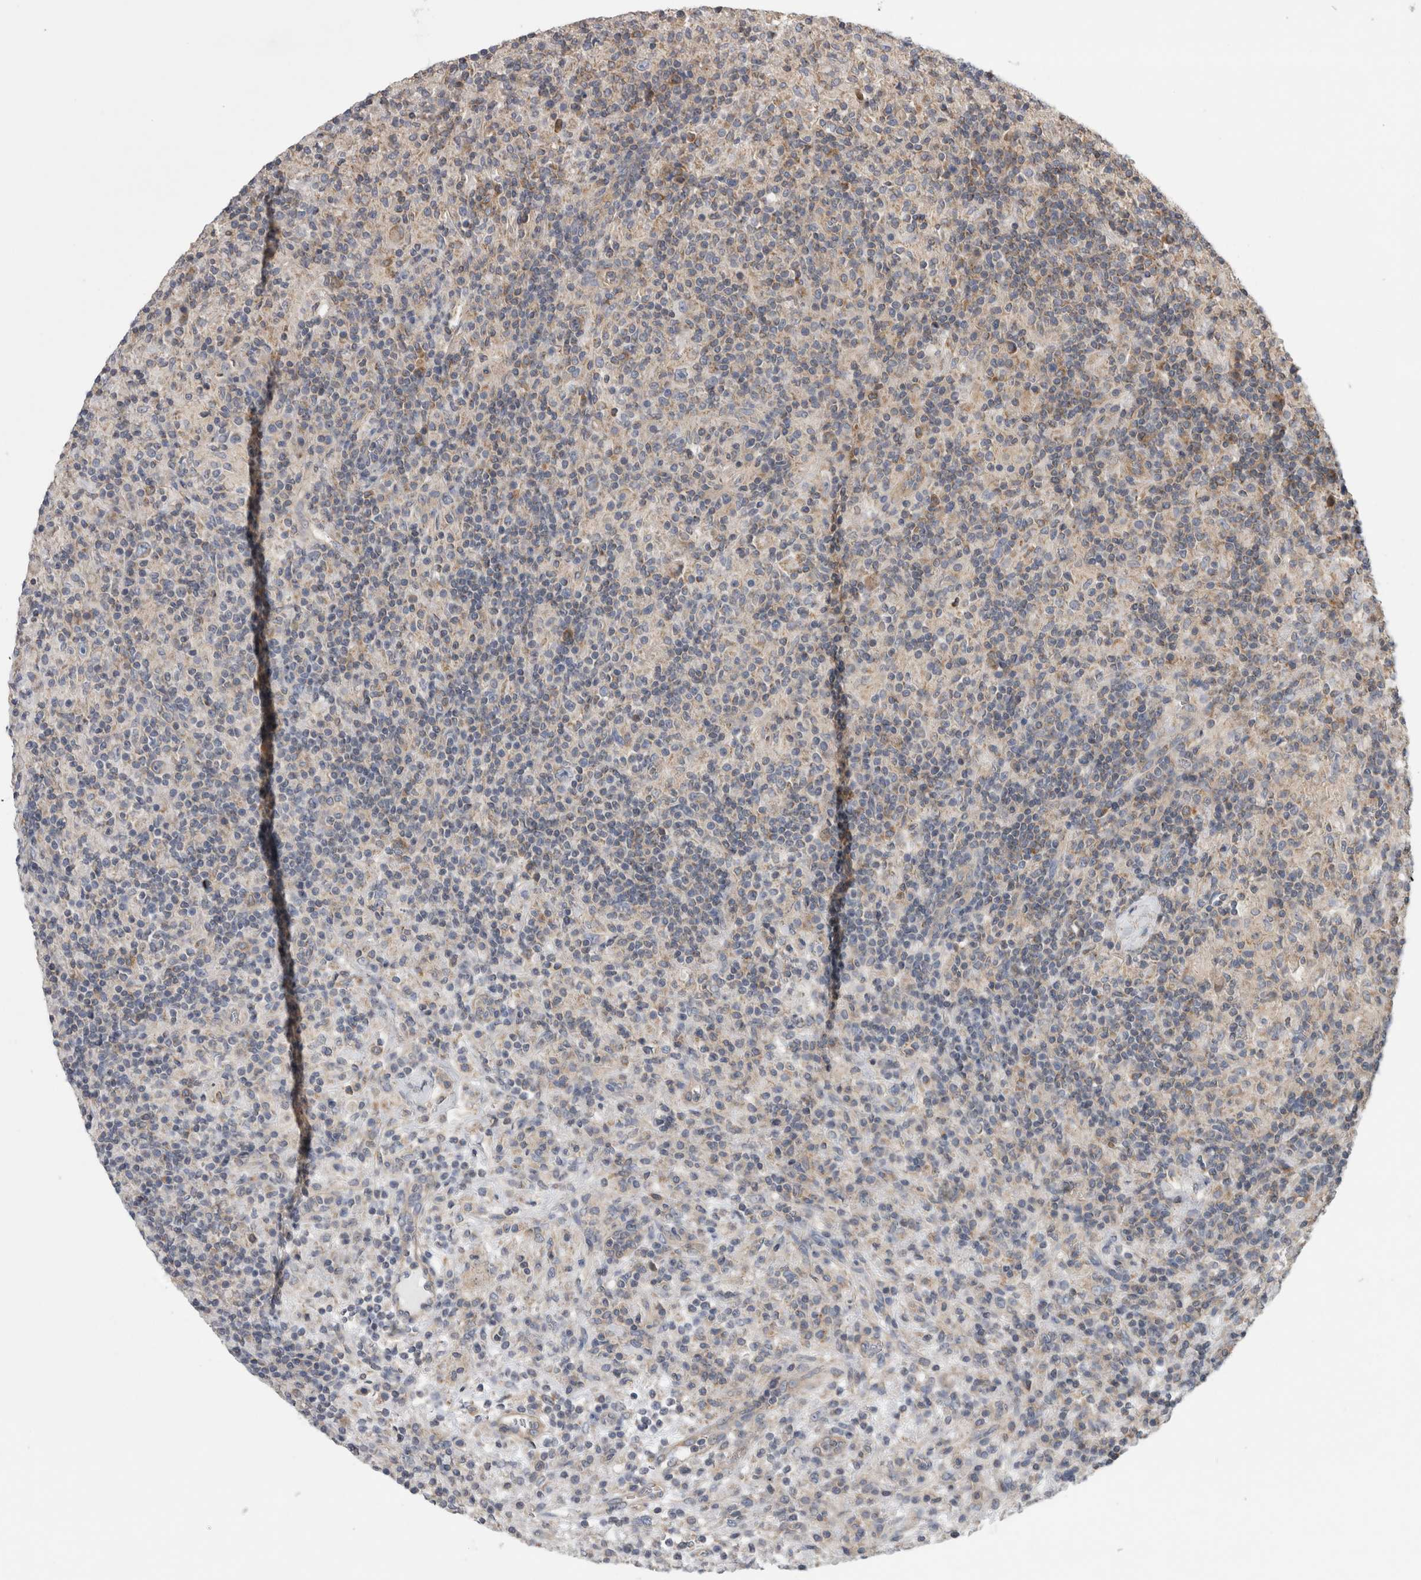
{"staining": {"intensity": "negative", "quantity": "none", "location": "none"}, "tissue": "lymphoma", "cell_type": "Tumor cells", "image_type": "cancer", "snomed": [{"axis": "morphology", "description": "Hodgkin's disease, NOS"}, {"axis": "topography", "description": "Lymph node"}], "caption": "Tumor cells show no significant protein staining in lymphoma.", "gene": "SFXN2", "patient": {"sex": "male", "age": 70}}